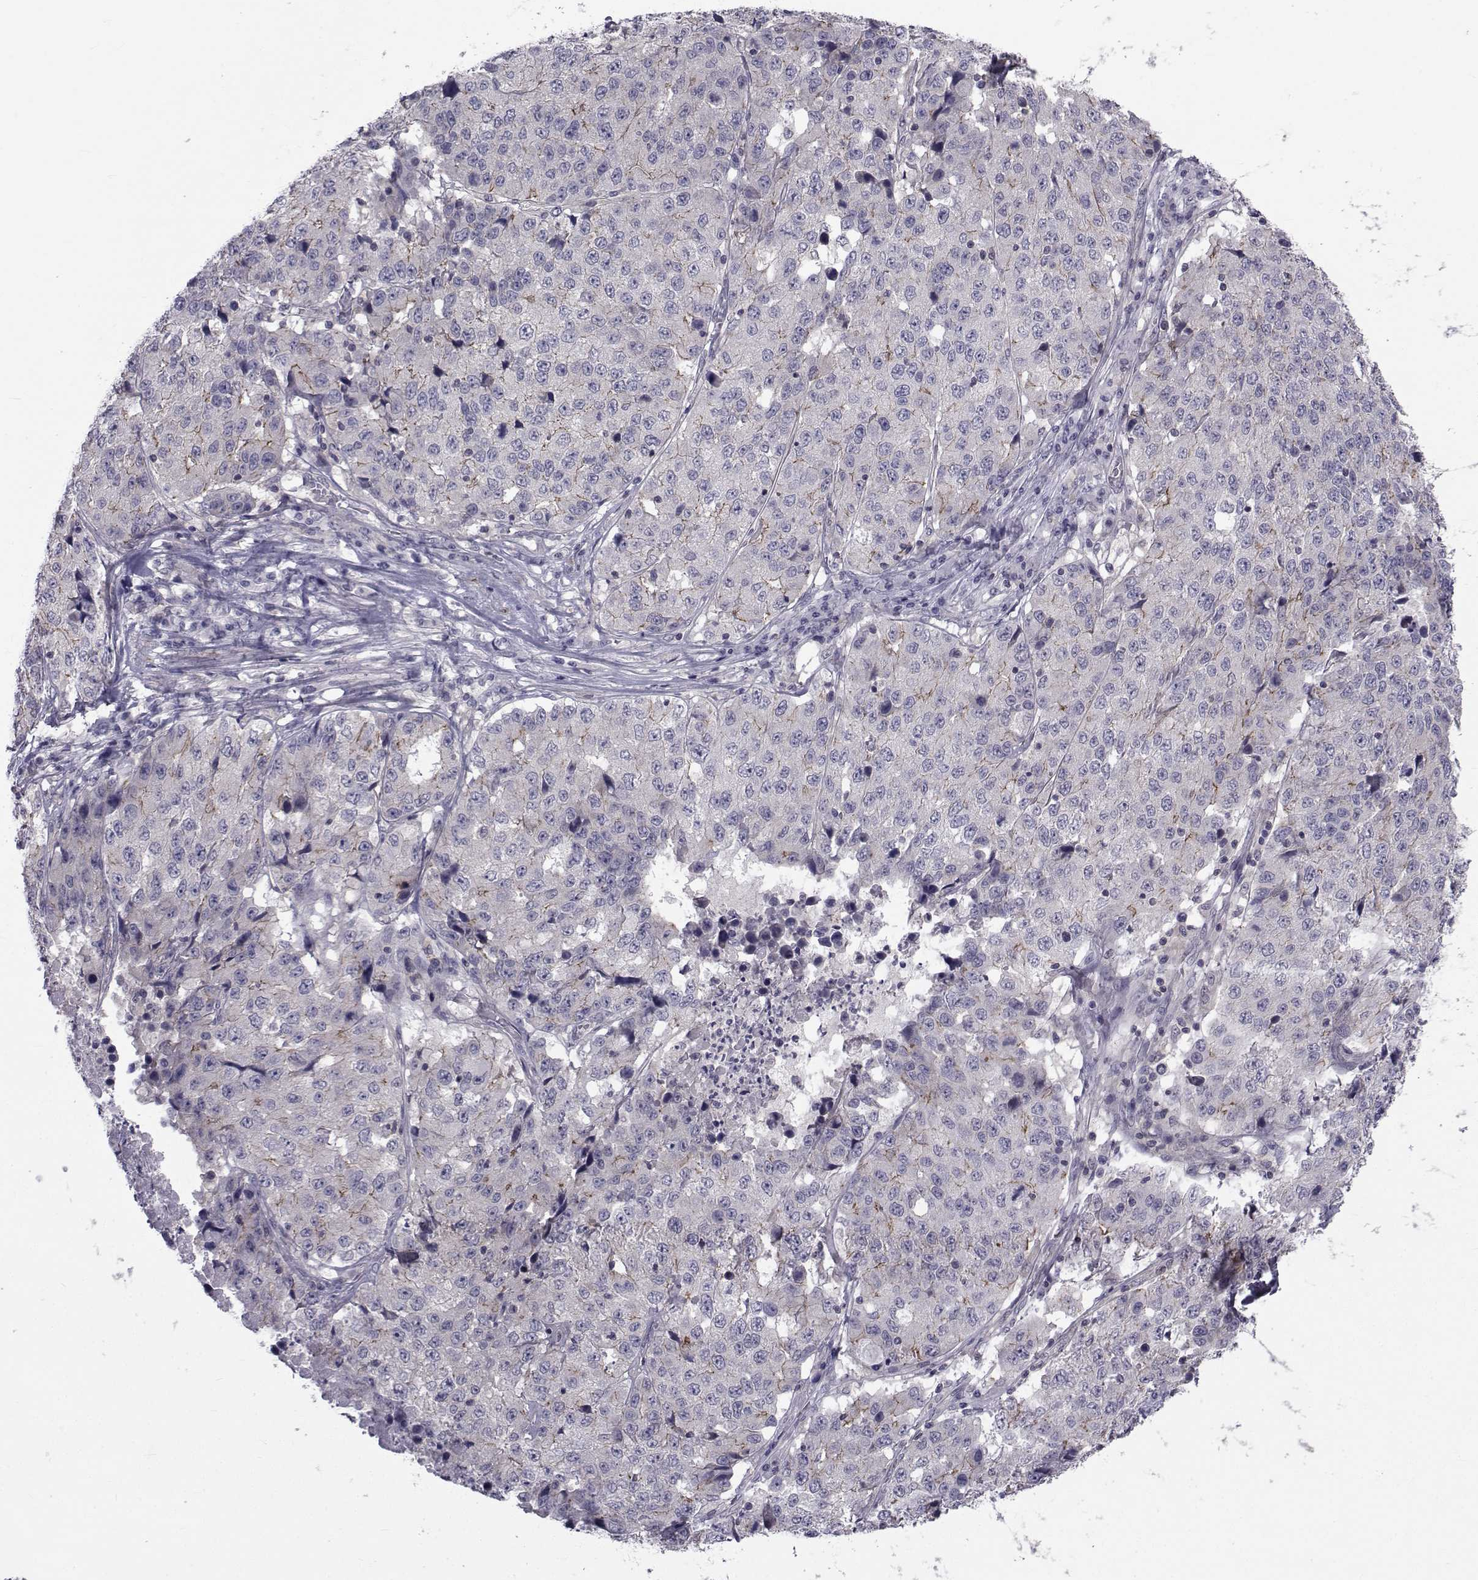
{"staining": {"intensity": "moderate", "quantity": "<25%", "location": "cytoplasmic/membranous"}, "tissue": "stomach cancer", "cell_type": "Tumor cells", "image_type": "cancer", "snomed": [{"axis": "morphology", "description": "Adenocarcinoma, NOS"}, {"axis": "topography", "description": "Stomach"}], "caption": "This micrograph shows immunohistochemistry (IHC) staining of adenocarcinoma (stomach), with low moderate cytoplasmic/membranous staining in about <25% of tumor cells.", "gene": "SLC30A10", "patient": {"sex": "male", "age": 71}}